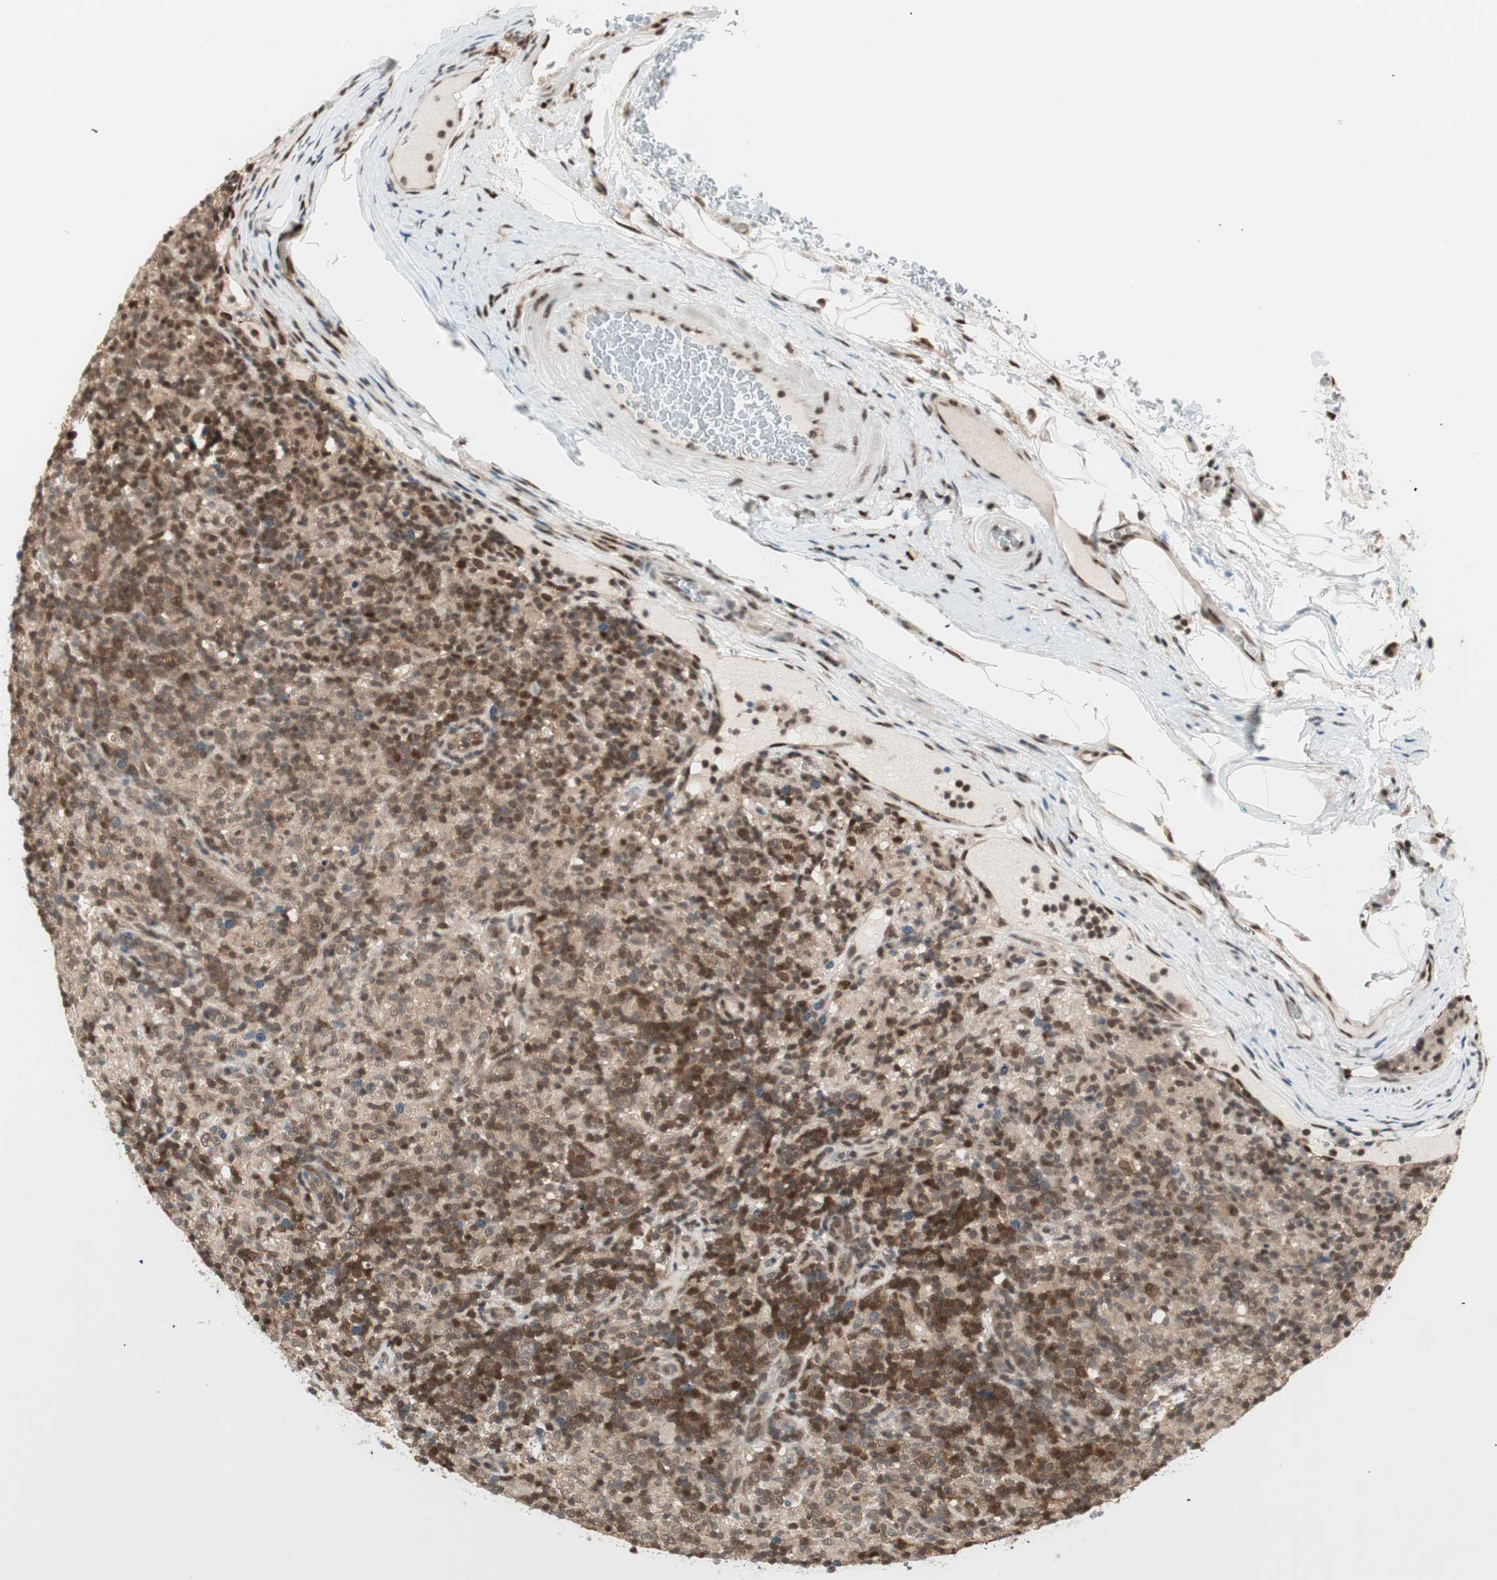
{"staining": {"intensity": "weak", "quantity": ">75%", "location": "cytoplasmic/membranous"}, "tissue": "lymphoma", "cell_type": "Tumor cells", "image_type": "cancer", "snomed": [{"axis": "morphology", "description": "Hodgkin's disease, NOS"}, {"axis": "topography", "description": "Lymph node"}], "caption": "Immunohistochemical staining of lymphoma exhibits weak cytoplasmic/membranous protein expression in approximately >75% of tumor cells. Immunohistochemistry (ihc) stains the protein of interest in brown and the nuclei are stained blue.", "gene": "UBE2I", "patient": {"sex": "male", "age": 70}}